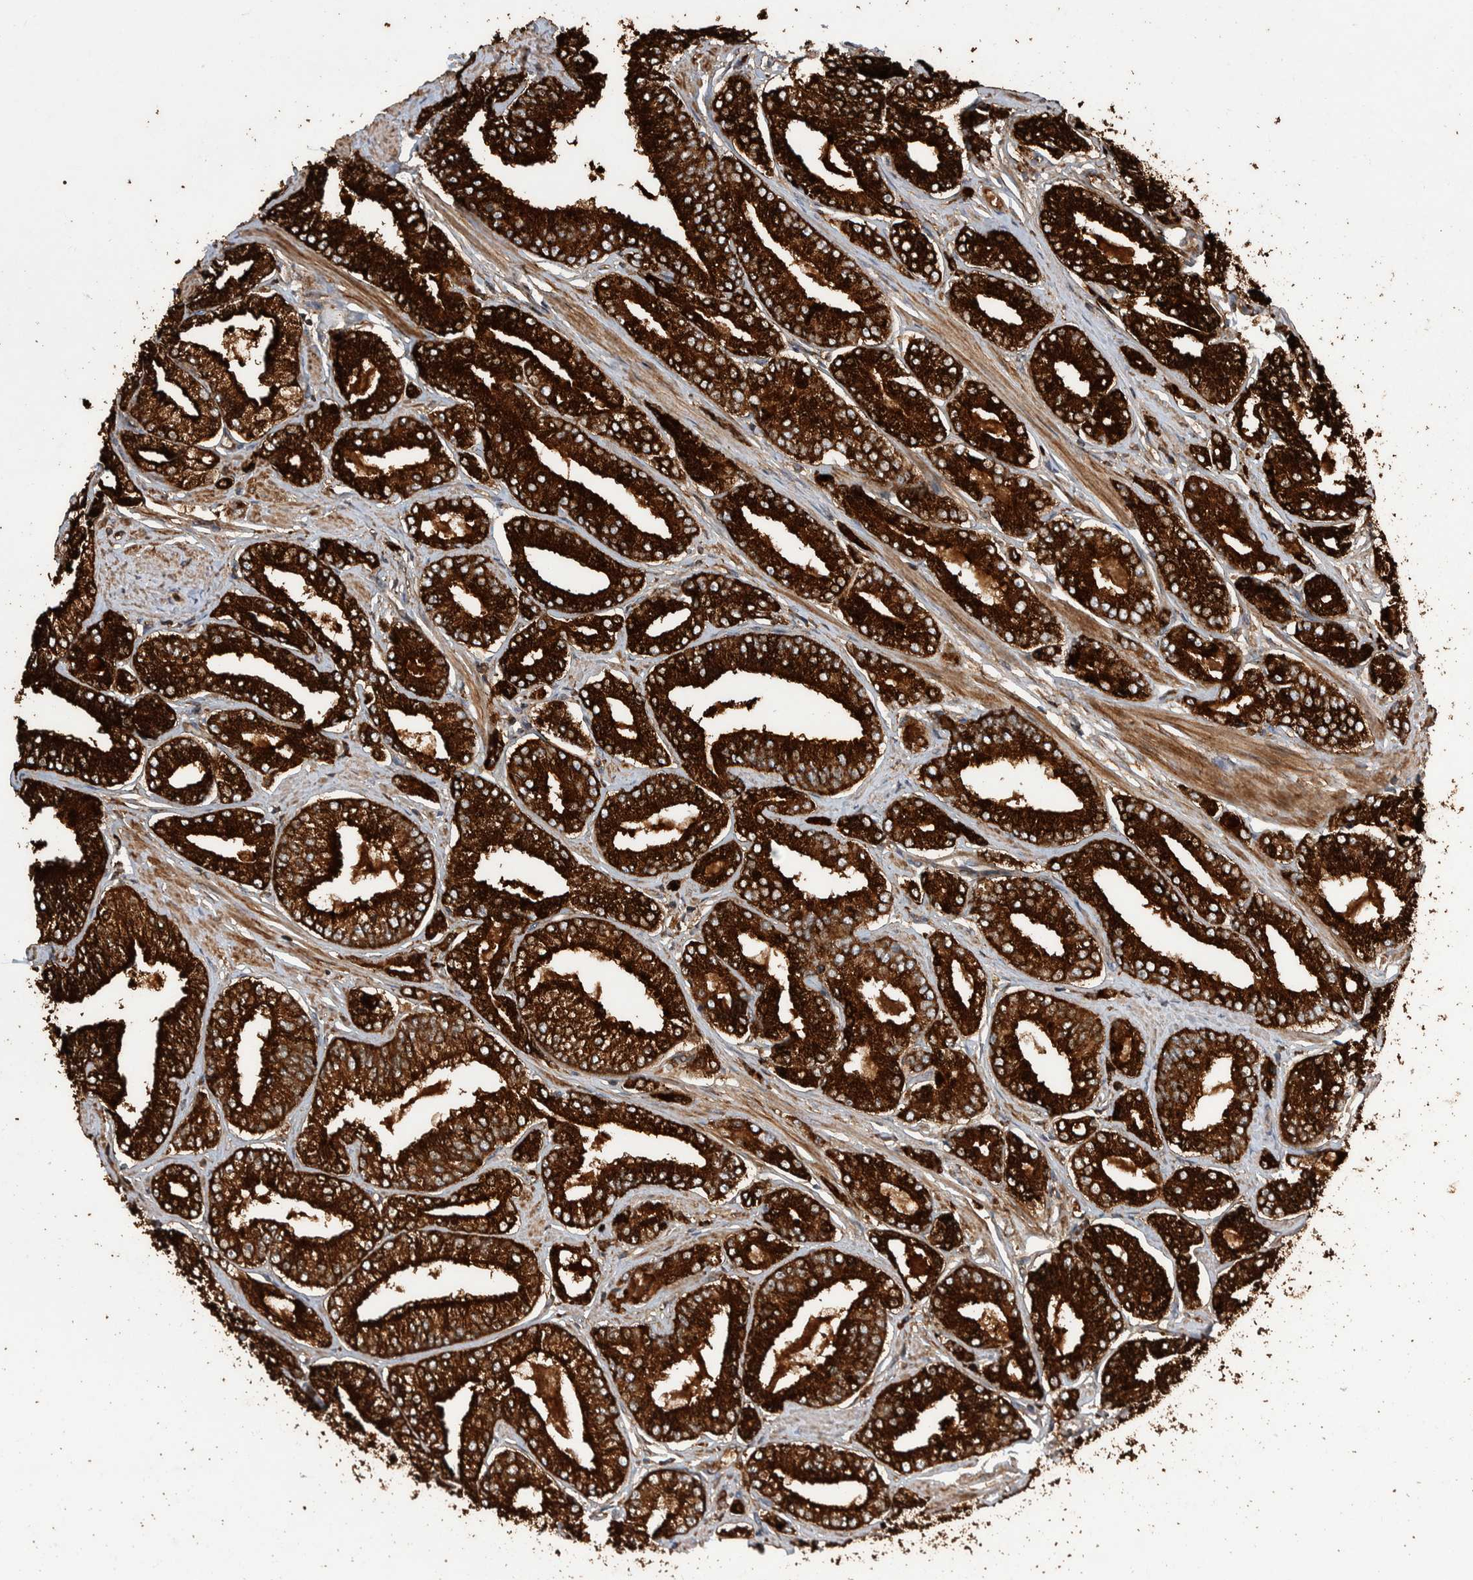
{"staining": {"intensity": "strong", "quantity": ">75%", "location": "cytoplasmic/membranous"}, "tissue": "prostate cancer", "cell_type": "Tumor cells", "image_type": "cancer", "snomed": [{"axis": "morphology", "description": "Adenocarcinoma, Low grade"}, {"axis": "topography", "description": "Prostate"}], "caption": "This histopathology image demonstrates immunohistochemistry (IHC) staining of human prostate cancer, with high strong cytoplasmic/membranous positivity in about >75% of tumor cells.", "gene": "VBP1", "patient": {"sex": "male", "age": 52}}